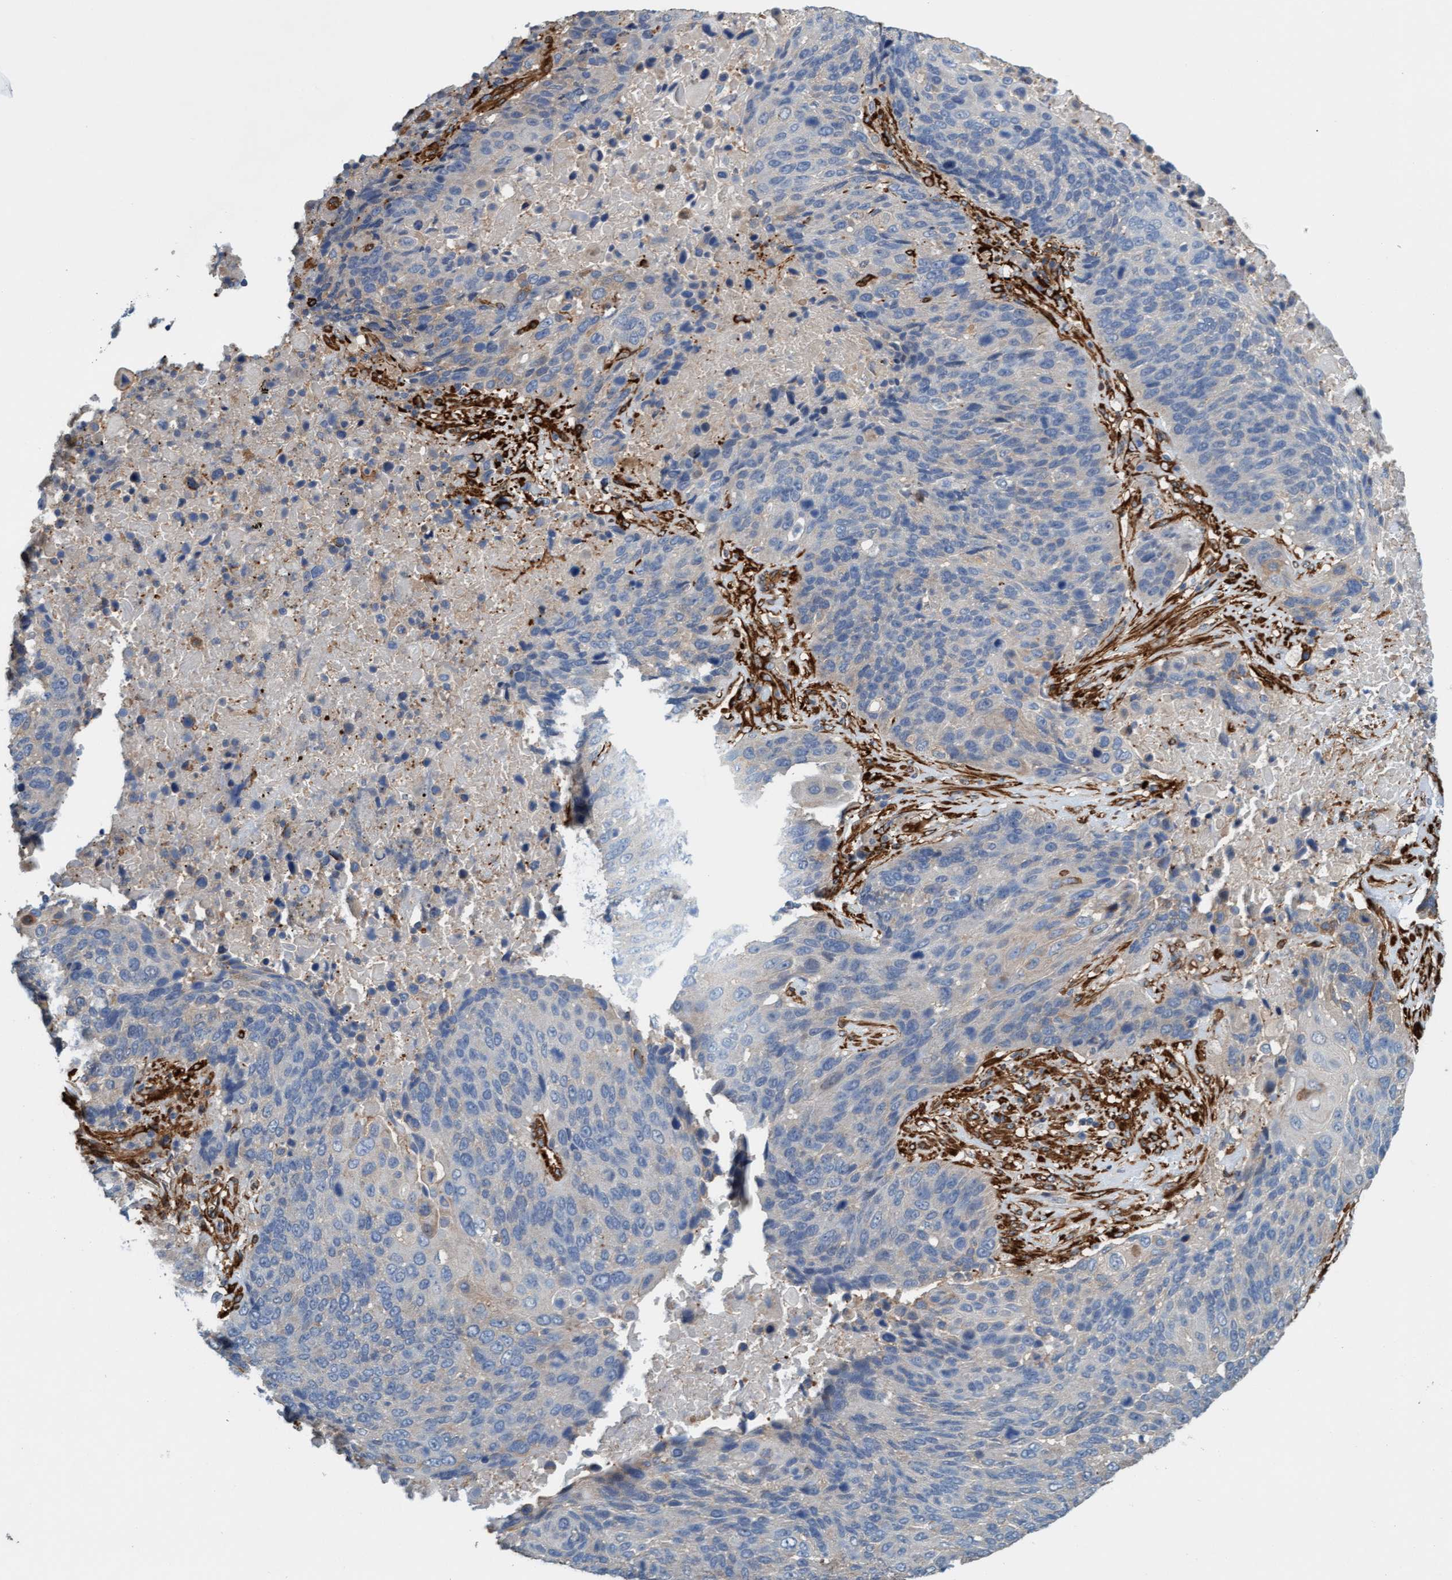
{"staining": {"intensity": "negative", "quantity": "none", "location": "none"}, "tissue": "lung cancer", "cell_type": "Tumor cells", "image_type": "cancer", "snomed": [{"axis": "morphology", "description": "Squamous cell carcinoma, NOS"}, {"axis": "topography", "description": "Lung"}], "caption": "DAB immunohistochemical staining of human lung squamous cell carcinoma demonstrates no significant staining in tumor cells.", "gene": "FMNL3", "patient": {"sex": "male", "age": 66}}